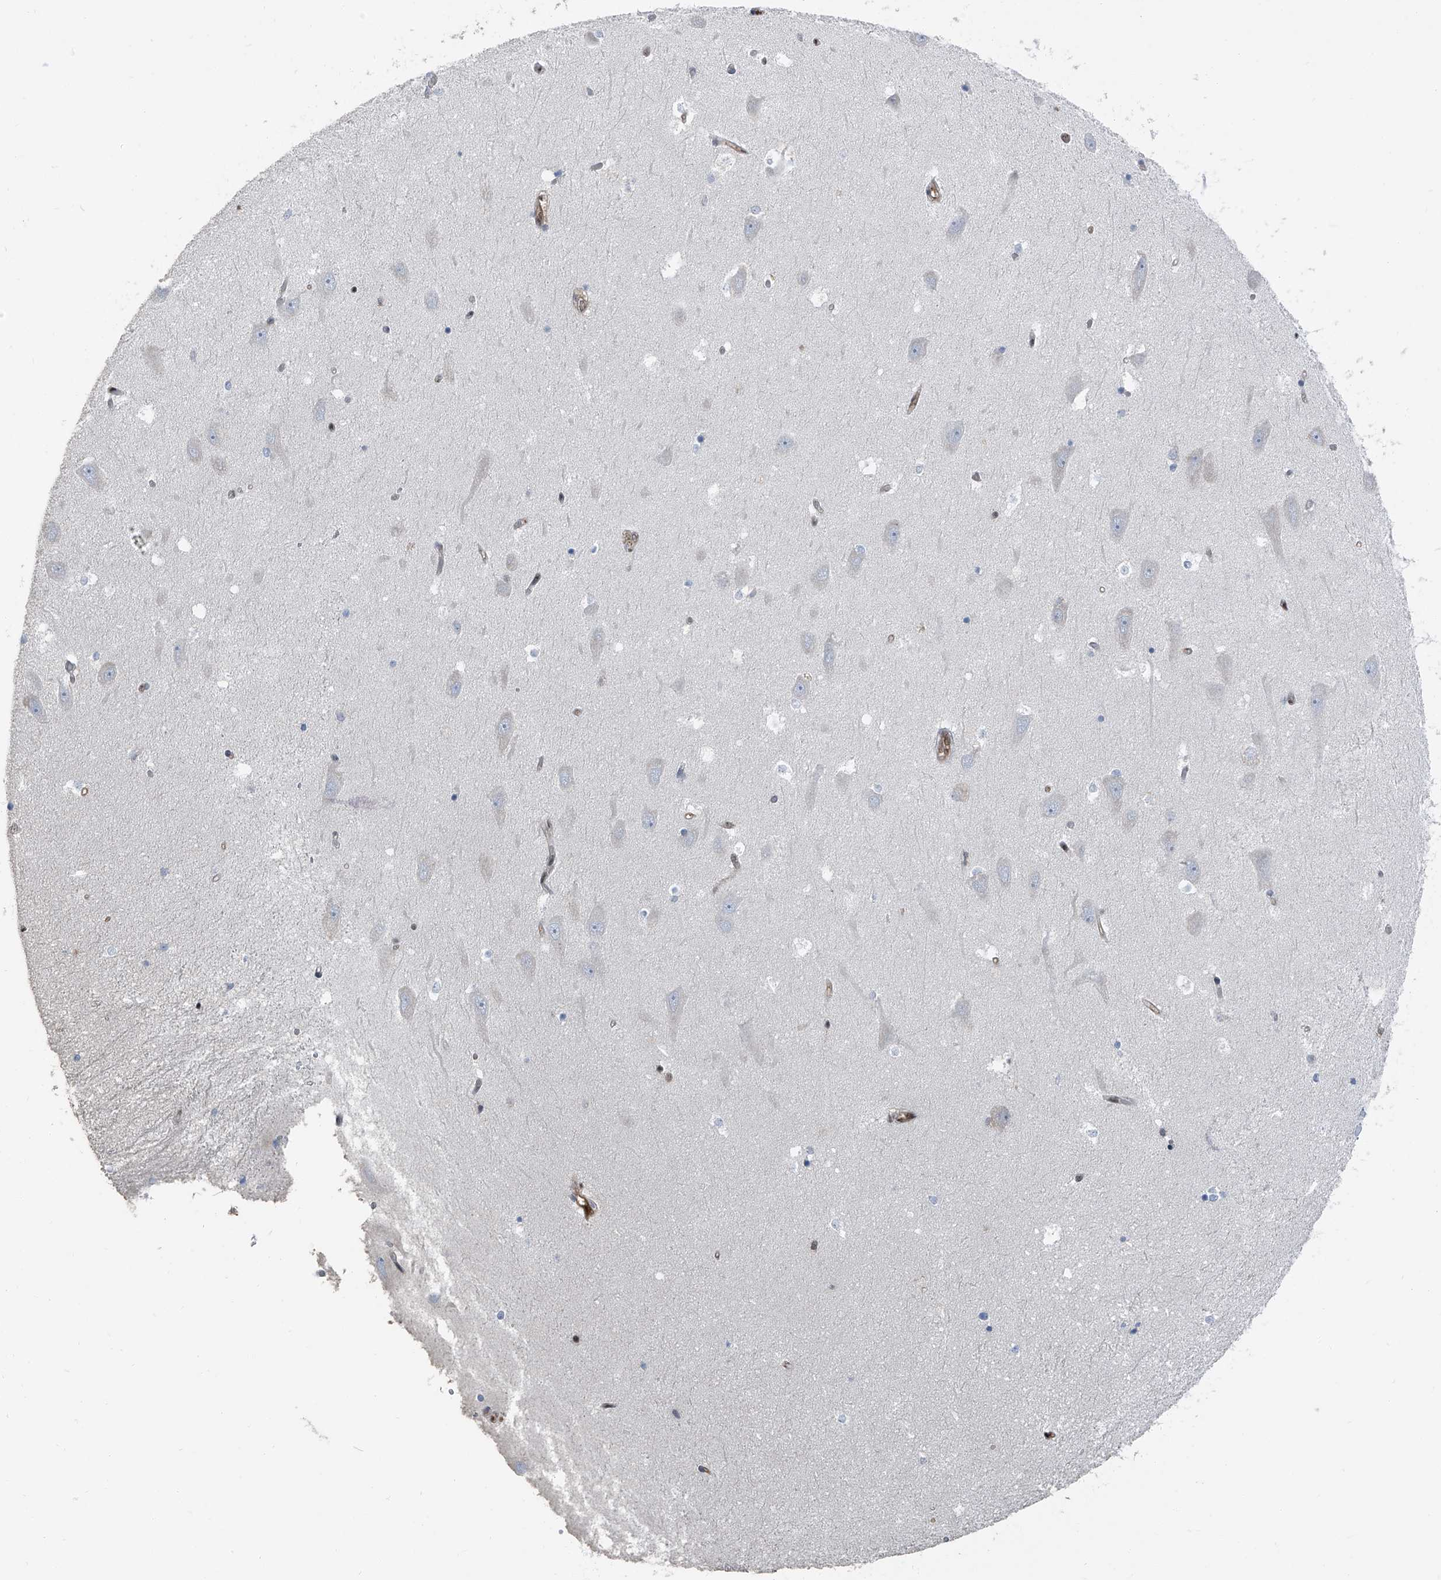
{"staining": {"intensity": "negative", "quantity": "none", "location": "none"}, "tissue": "hippocampus", "cell_type": "Glial cells", "image_type": "normal", "snomed": [{"axis": "morphology", "description": "Normal tissue, NOS"}, {"axis": "topography", "description": "Hippocampus"}], "caption": "The histopathology image shows no staining of glial cells in benign hippocampus.", "gene": "PSMB10", "patient": {"sex": "male", "age": 45}}